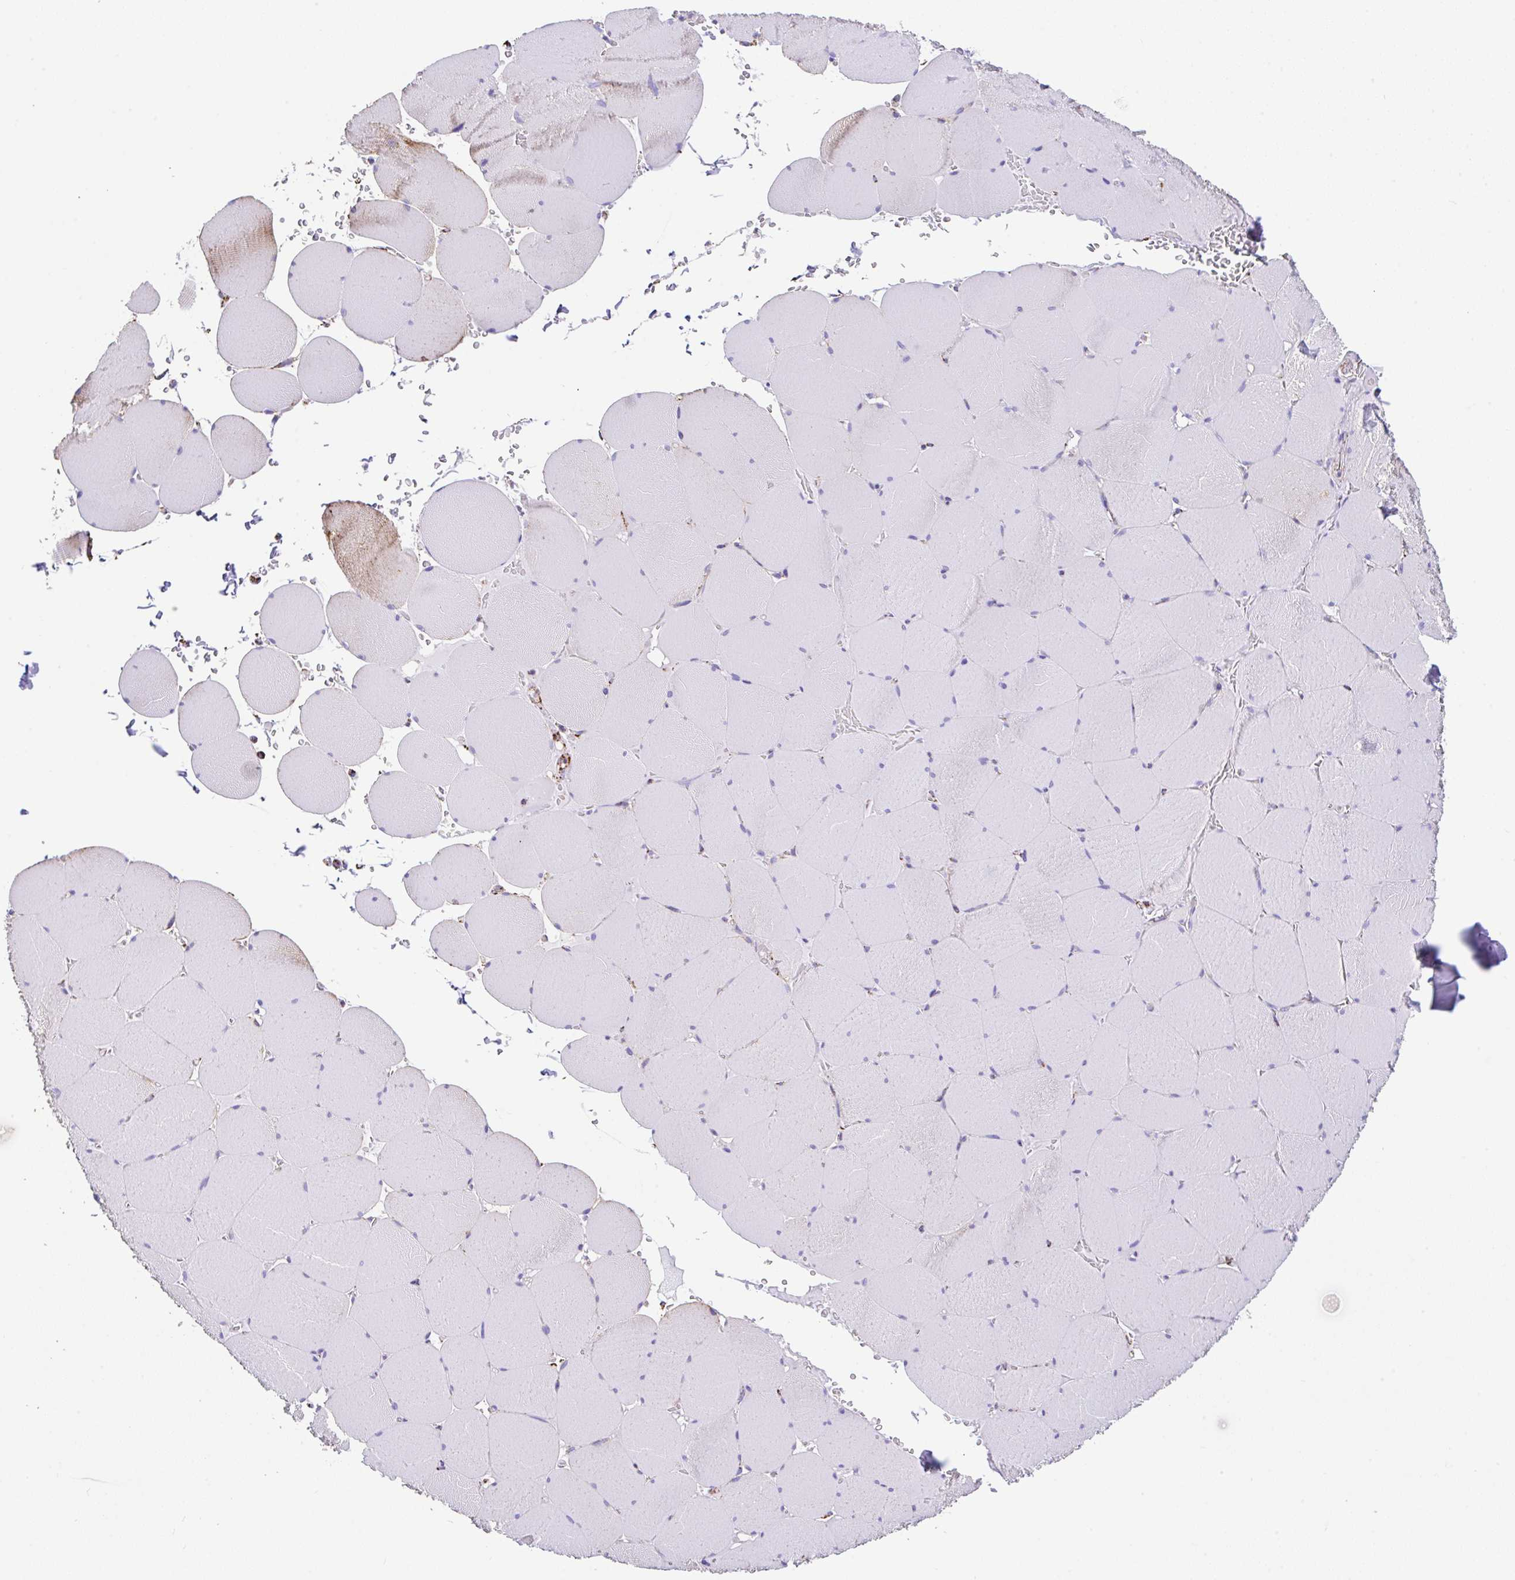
{"staining": {"intensity": "moderate", "quantity": "<25%", "location": "cytoplasmic/membranous"}, "tissue": "skeletal muscle", "cell_type": "Myocytes", "image_type": "normal", "snomed": [{"axis": "morphology", "description": "Normal tissue, NOS"}, {"axis": "topography", "description": "Skeletal muscle"}, {"axis": "topography", "description": "Head-Neck"}], "caption": "An image showing moderate cytoplasmic/membranous staining in approximately <25% of myocytes in unremarkable skeletal muscle, as visualized by brown immunohistochemical staining.", "gene": "ANKRD33B", "patient": {"sex": "male", "age": 66}}